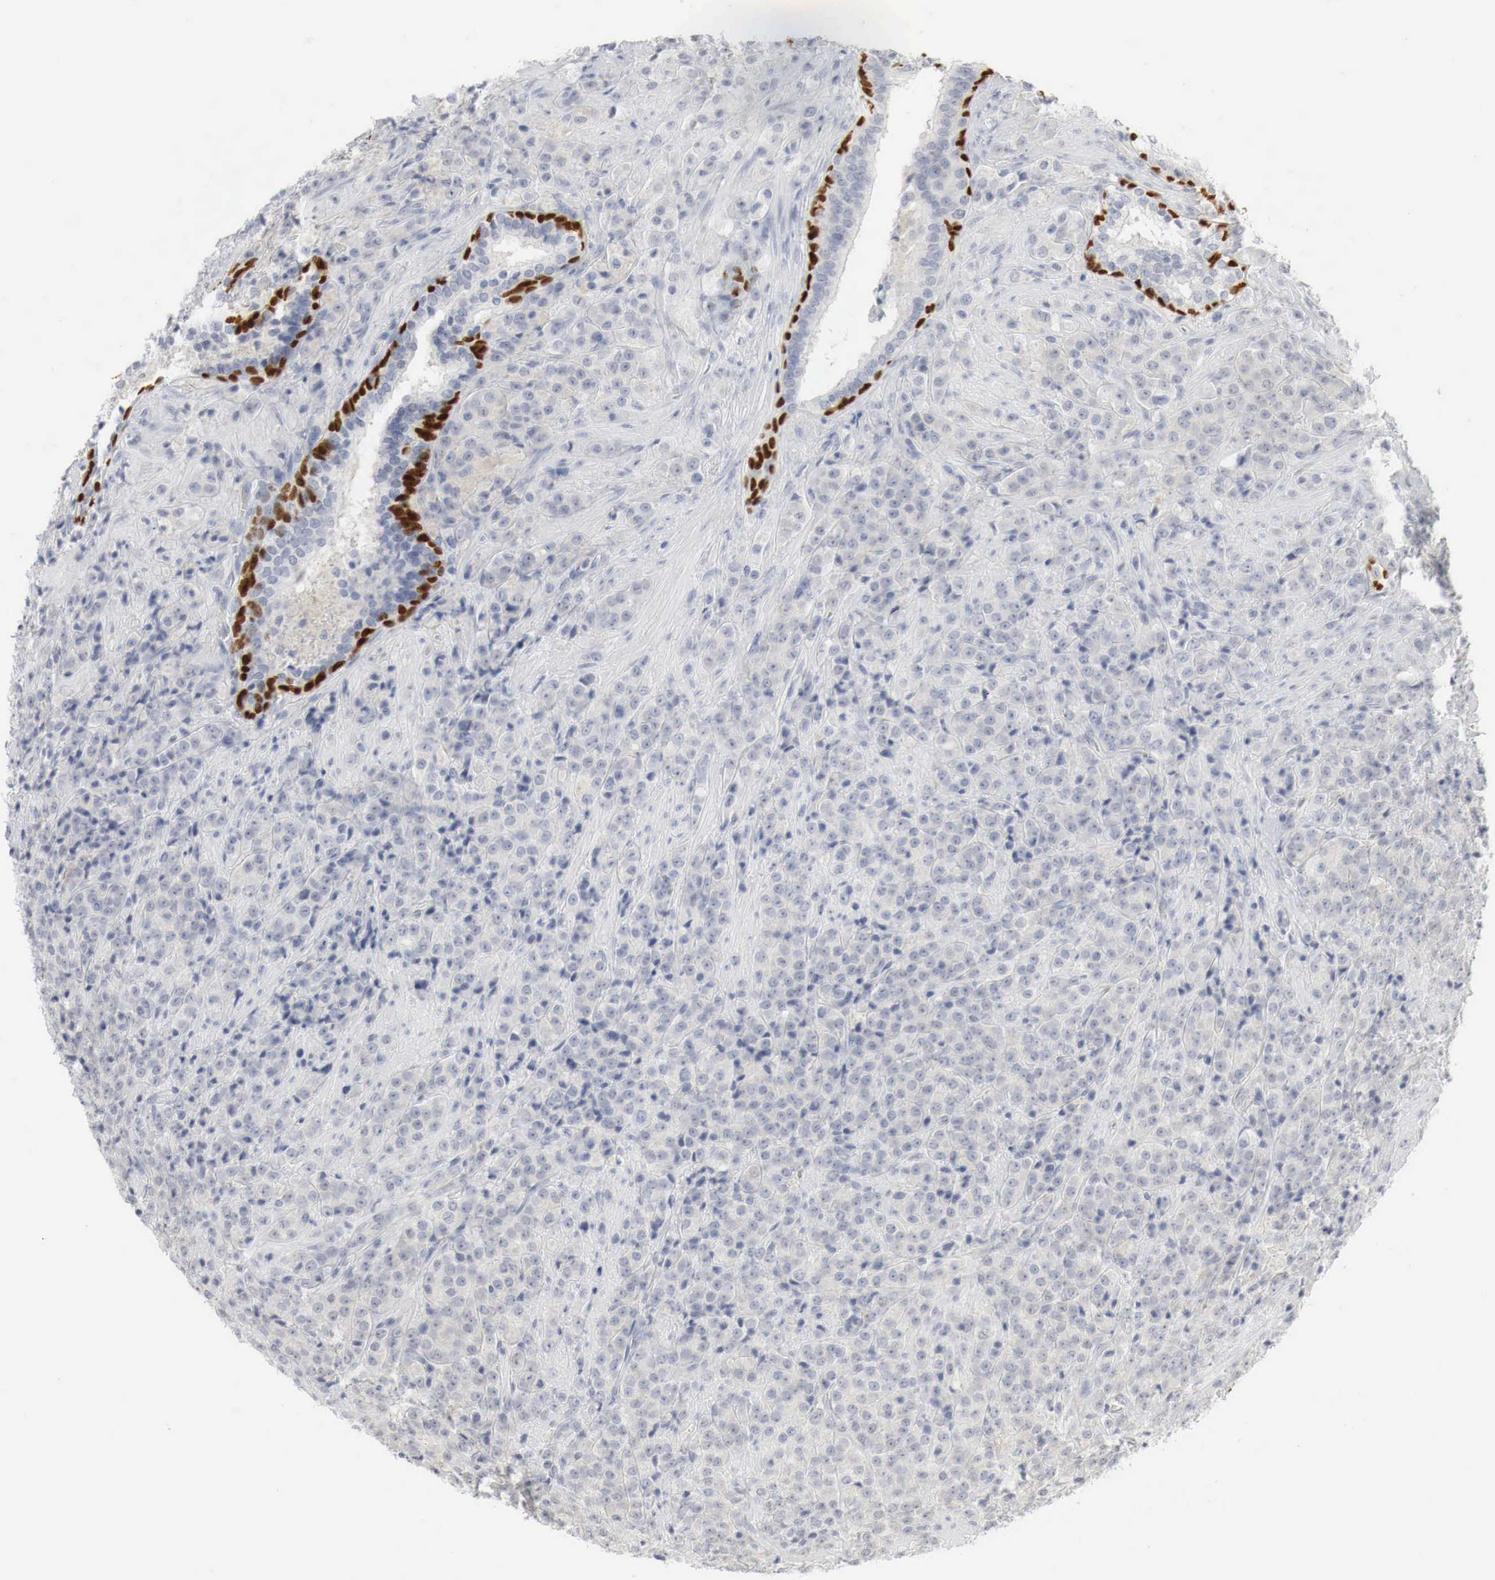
{"staining": {"intensity": "negative", "quantity": "none", "location": "none"}, "tissue": "prostate cancer", "cell_type": "Tumor cells", "image_type": "cancer", "snomed": [{"axis": "morphology", "description": "Adenocarcinoma, Medium grade"}, {"axis": "topography", "description": "Prostate"}], "caption": "The image shows no staining of tumor cells in prostate cancer (adenocarcinoma (medium-grade)).", "gene": "TP63", "patient": {"sex": "male", "age": 70}}